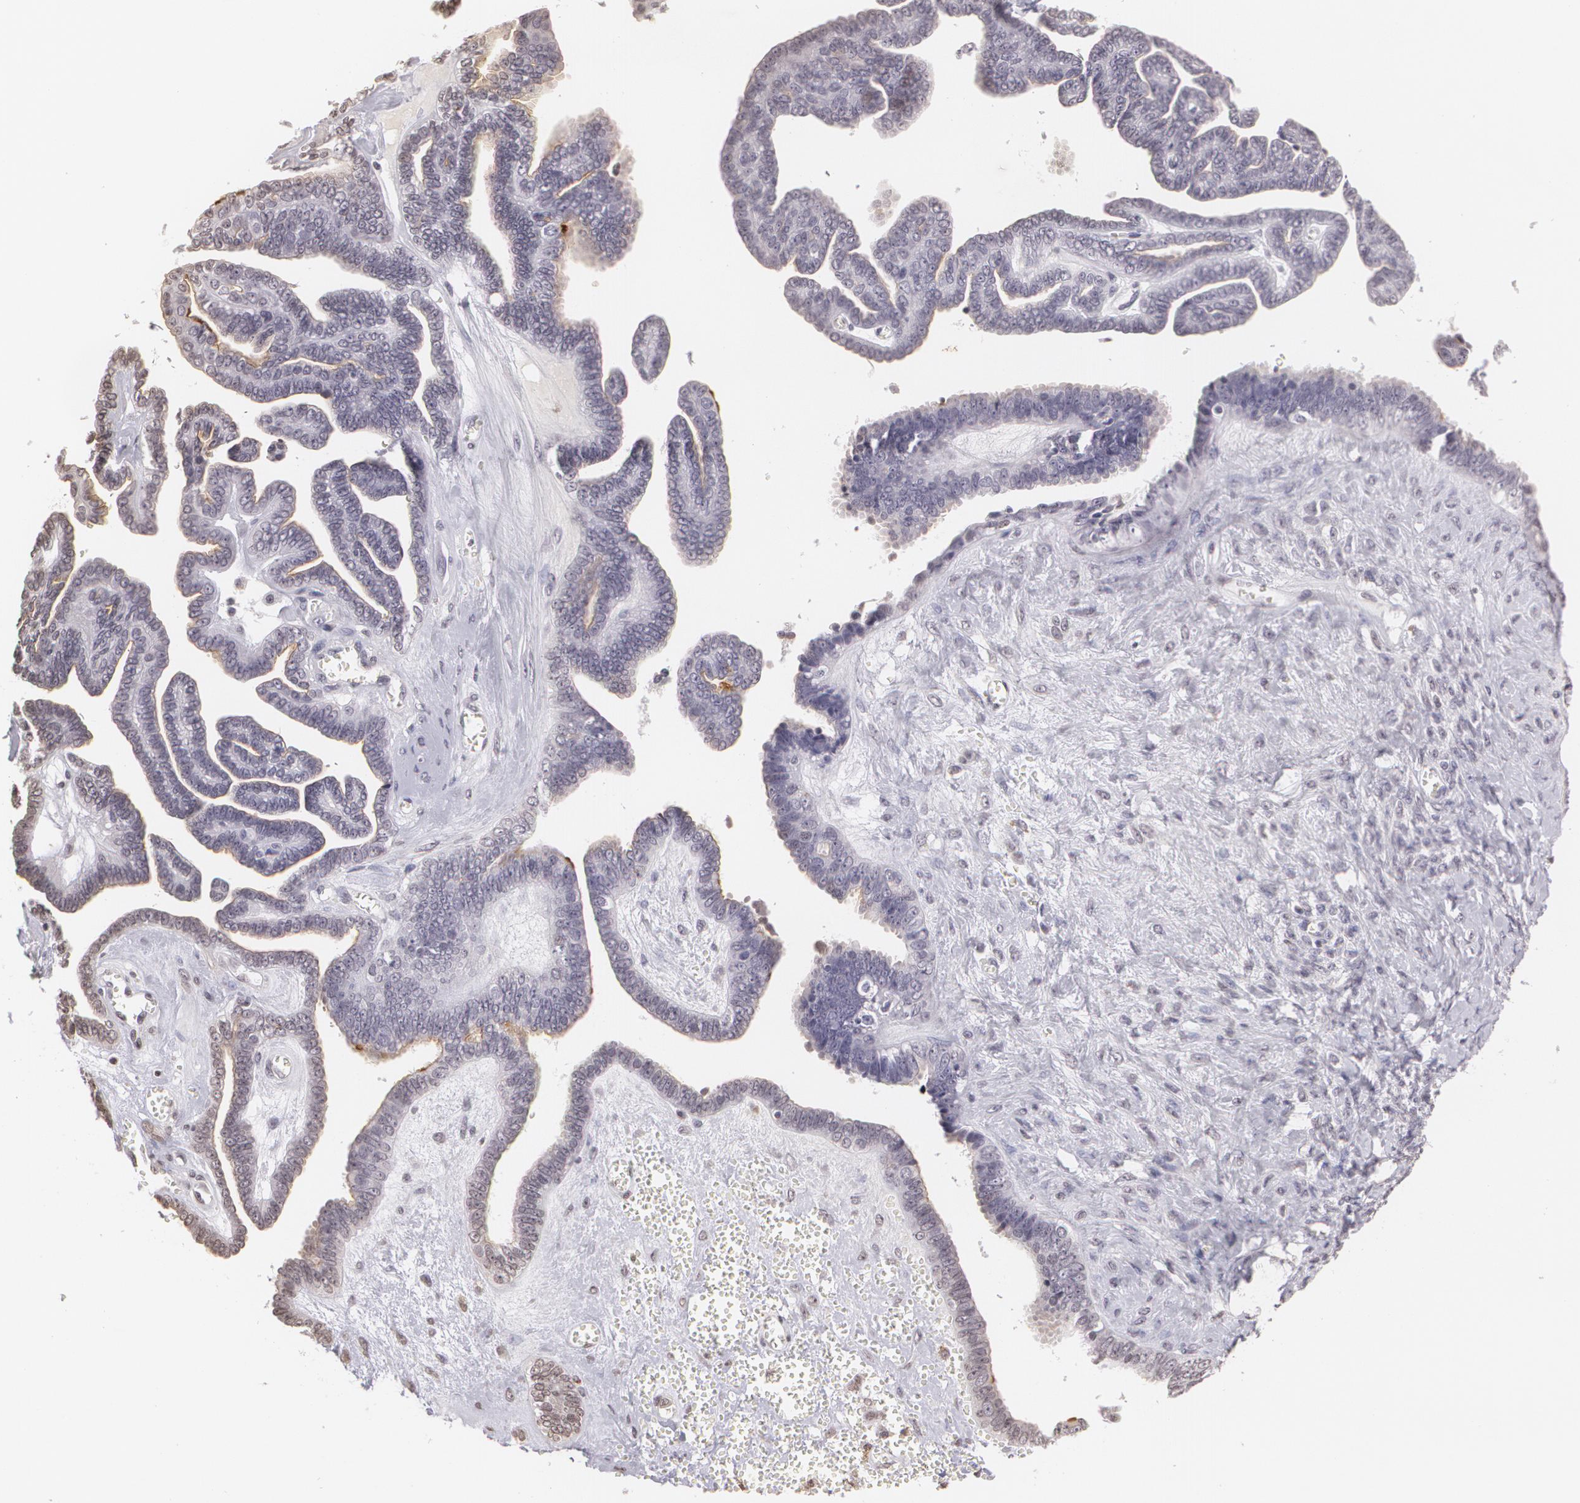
{"staining": {"intensity": "negative", "quantity": "none", "location": "none"}, "tissue": "ovarian cancer", "cell_type": "Tumor cells", "image_type": "cancer", "snomed": [{"axis": "morphology", "description": "Cystadenocarcinoma, serous, NOS"}, {"axis": "topography", "description": "Ovary"}], "caption": "Immunohistochemistry of human ovarian cancer (serous cystadenocarcinoma) reveals no staining in tumor cells. The staining was performed using DAB (3,3'-diaminobenzidine) to visualize the protein expression in brown, while the nuclei were stained in blue with hematoxylin (Magnification: 20x).", "gene": "MUC1", "patient": {"sex": "female", "age": 71}}